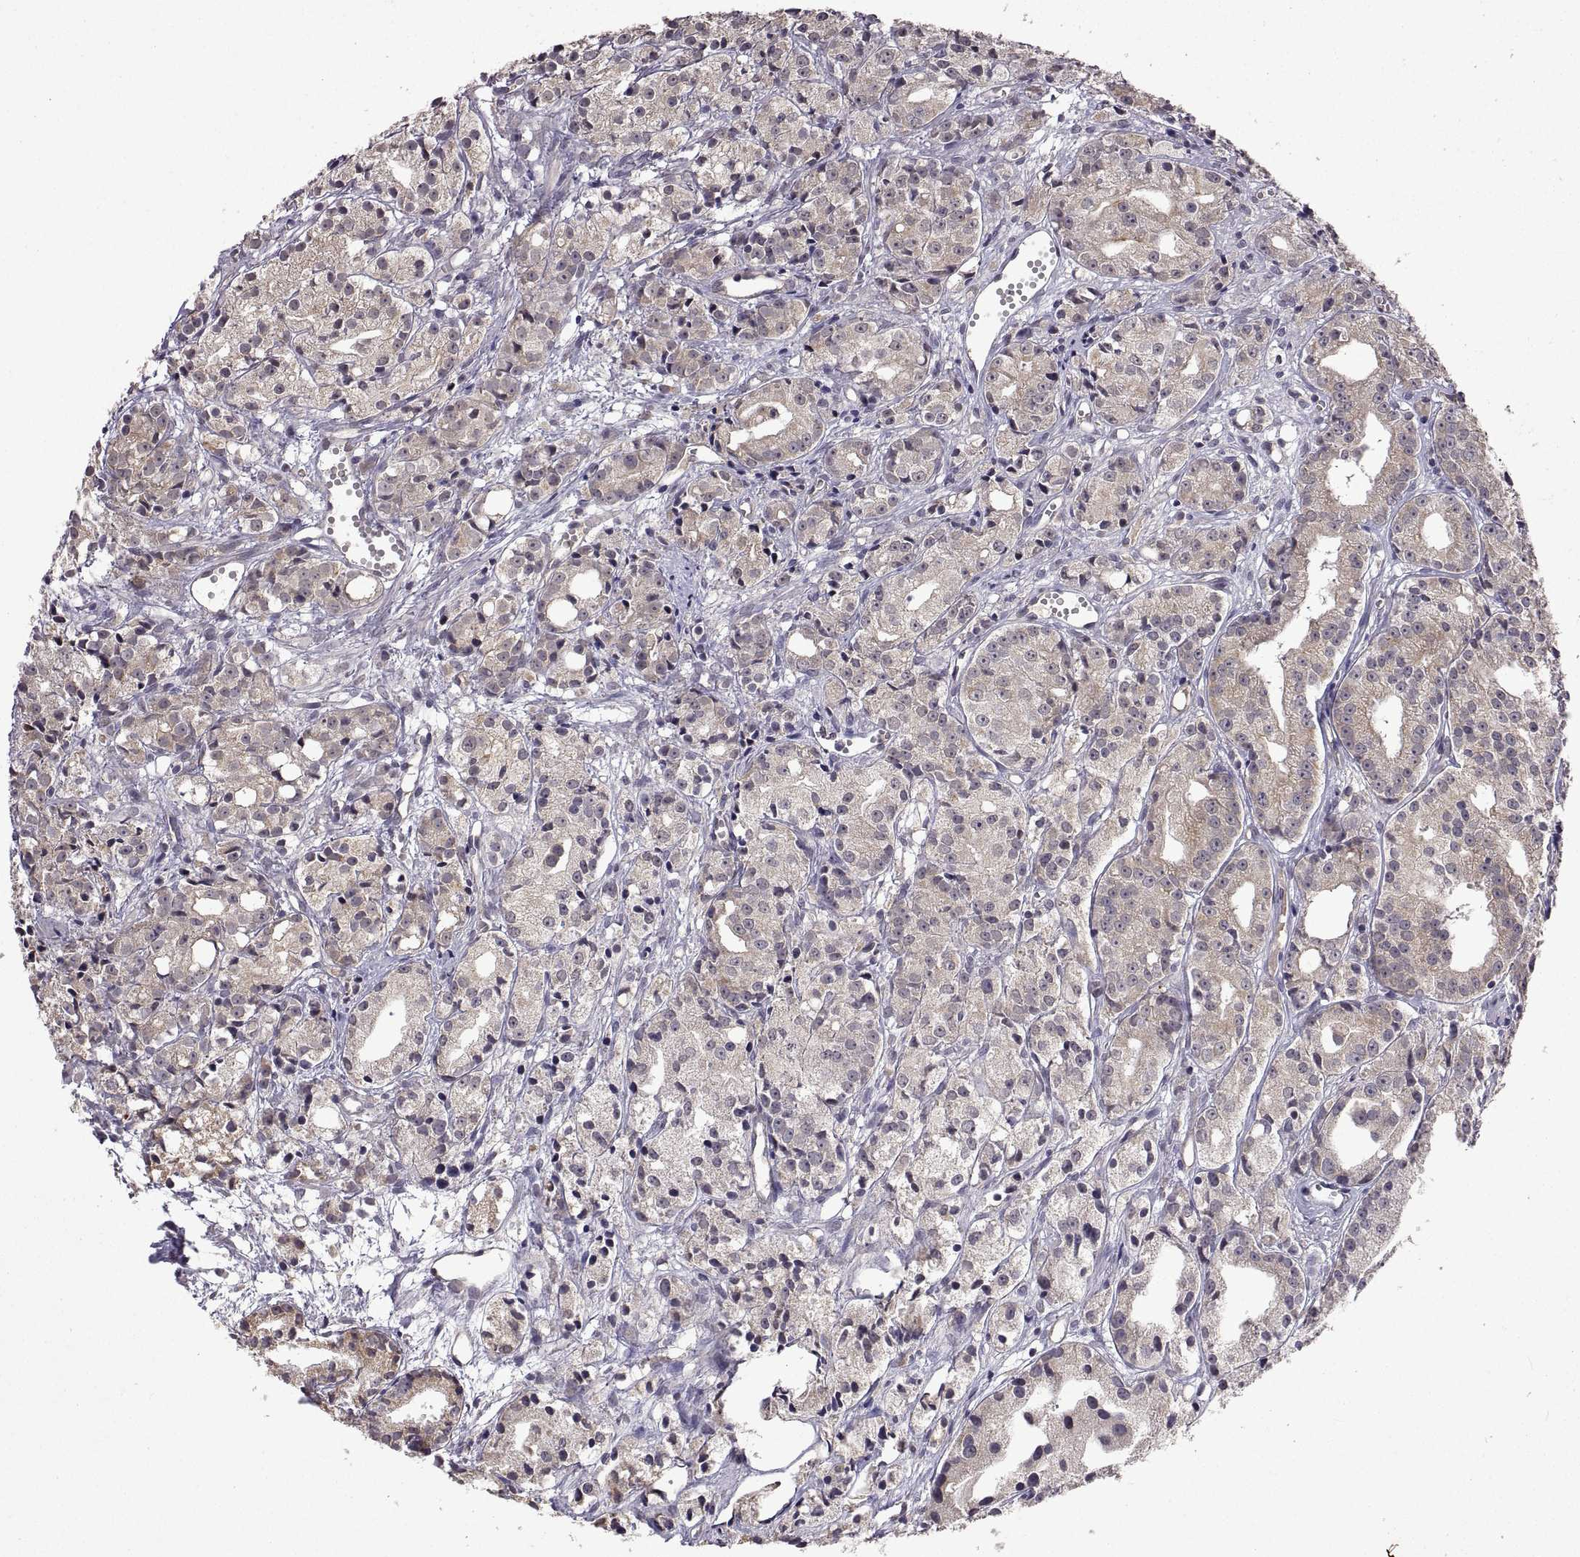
{"staining": {"intensity": "weak", "quantity": "25%-75%", "location": "cytoplasmic/membranous"}, "tissue": "prostate cancer", "cell_type": "Tumor cells", "image_type": "cancer", "snomed": [{"axis": "morphology", "description": "Adenocarcinoma, Medium grade"}, {"axis": "topography", "description": "Prostate"}], "caption": "Prostate adenocarcinoma (medium-grade) was stained to show a protein in brown. There is low levels of weak cytoplasmic/membranous expression in about 25%-75% of tumor cells.", "gene": "LAMA1", "patient": {"sex": "male", "age": 74}}